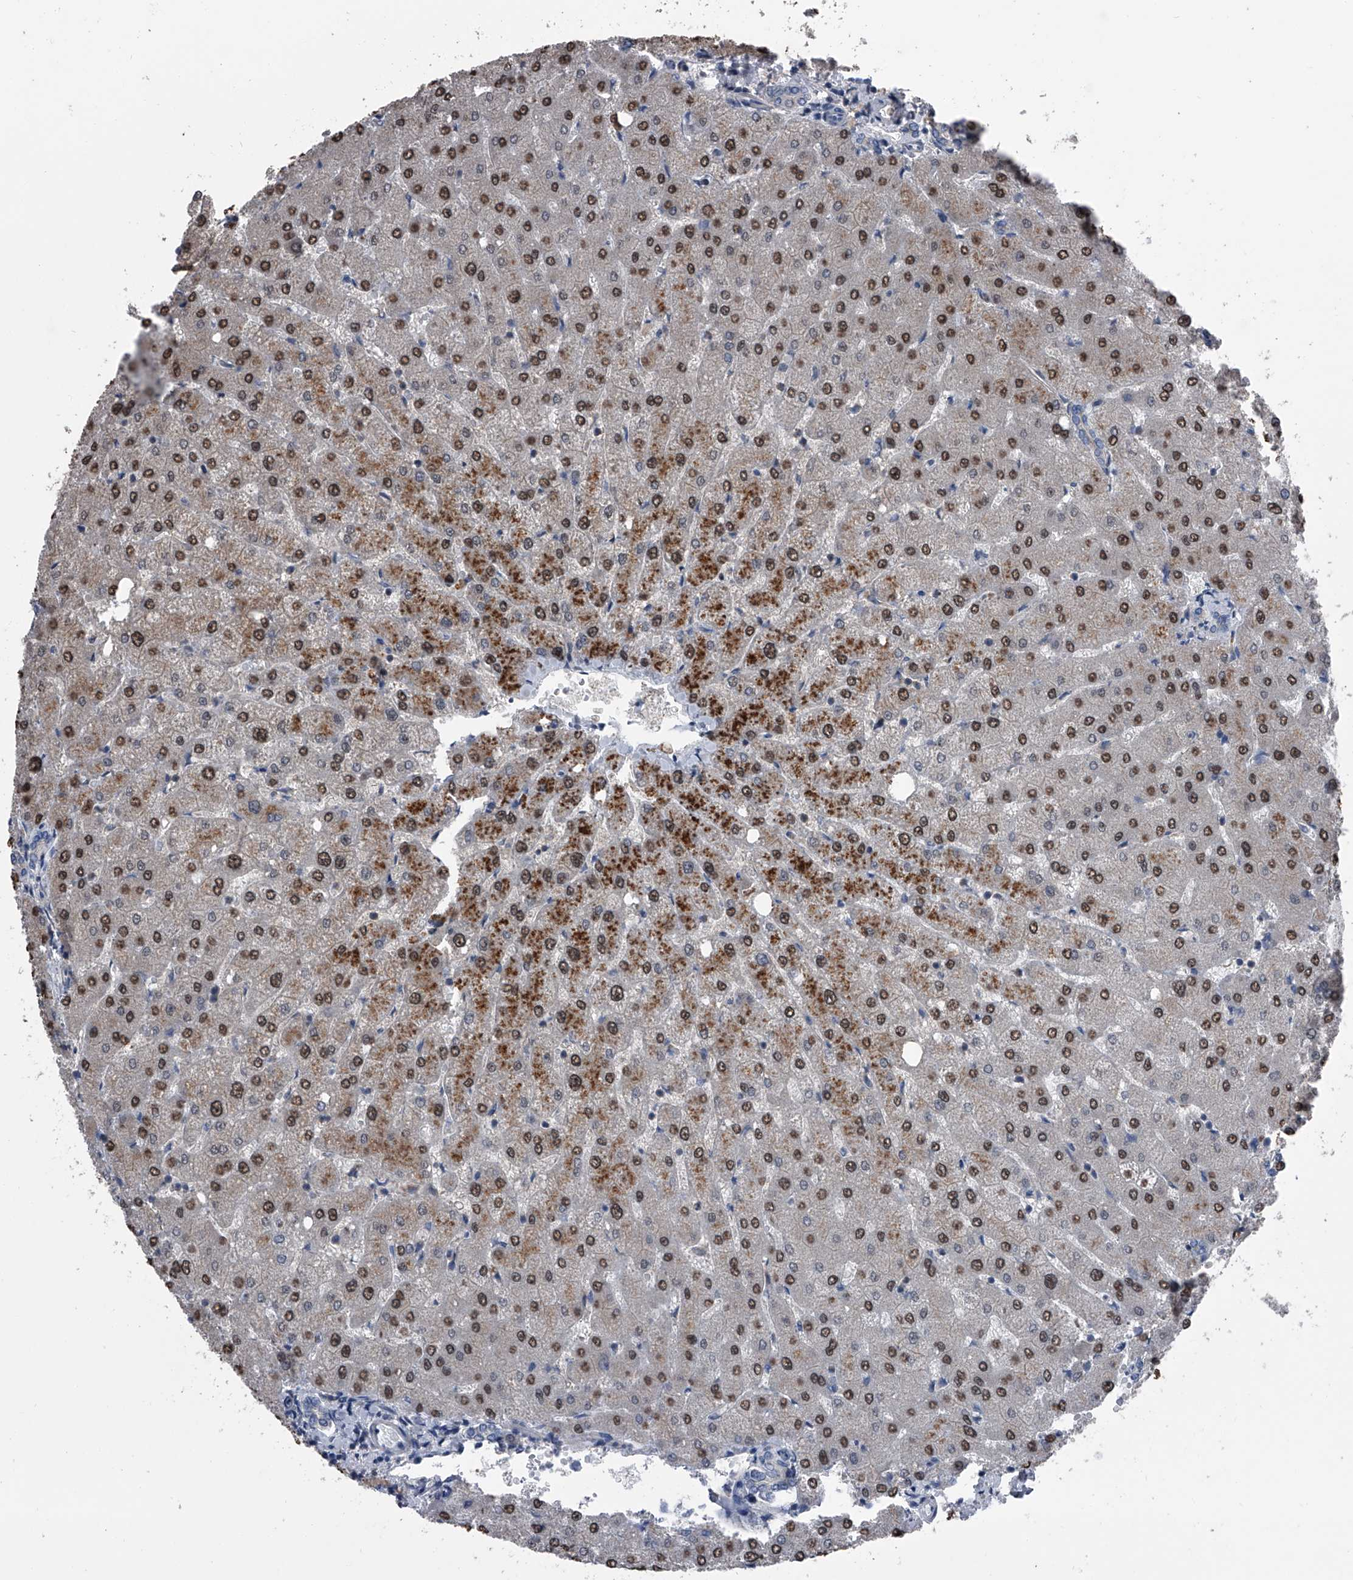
{"staining": {"intensity": "negative", "quantity": "none", "location": "none"}, "tissue": "liver", "cell_type": "Cholangiocytes", "image_type": "normal", "snomed": [{"axis": "morphology", "description": "Normal tissue, NOS"}, {"axis": "topography", "description": "Liver"}], "caption": "Cholangiocytes show no significant protein expression in unremarkable liver. The staining was performed using DAB (3,3'-diaminobenzidine) to visualize the protein expression in brown, while the nuclei were stained in blue with hematoxylin (Magnification: 20x).", "gene": "PIP5K1A", "patient": {"sex": "female", "age": 54}}